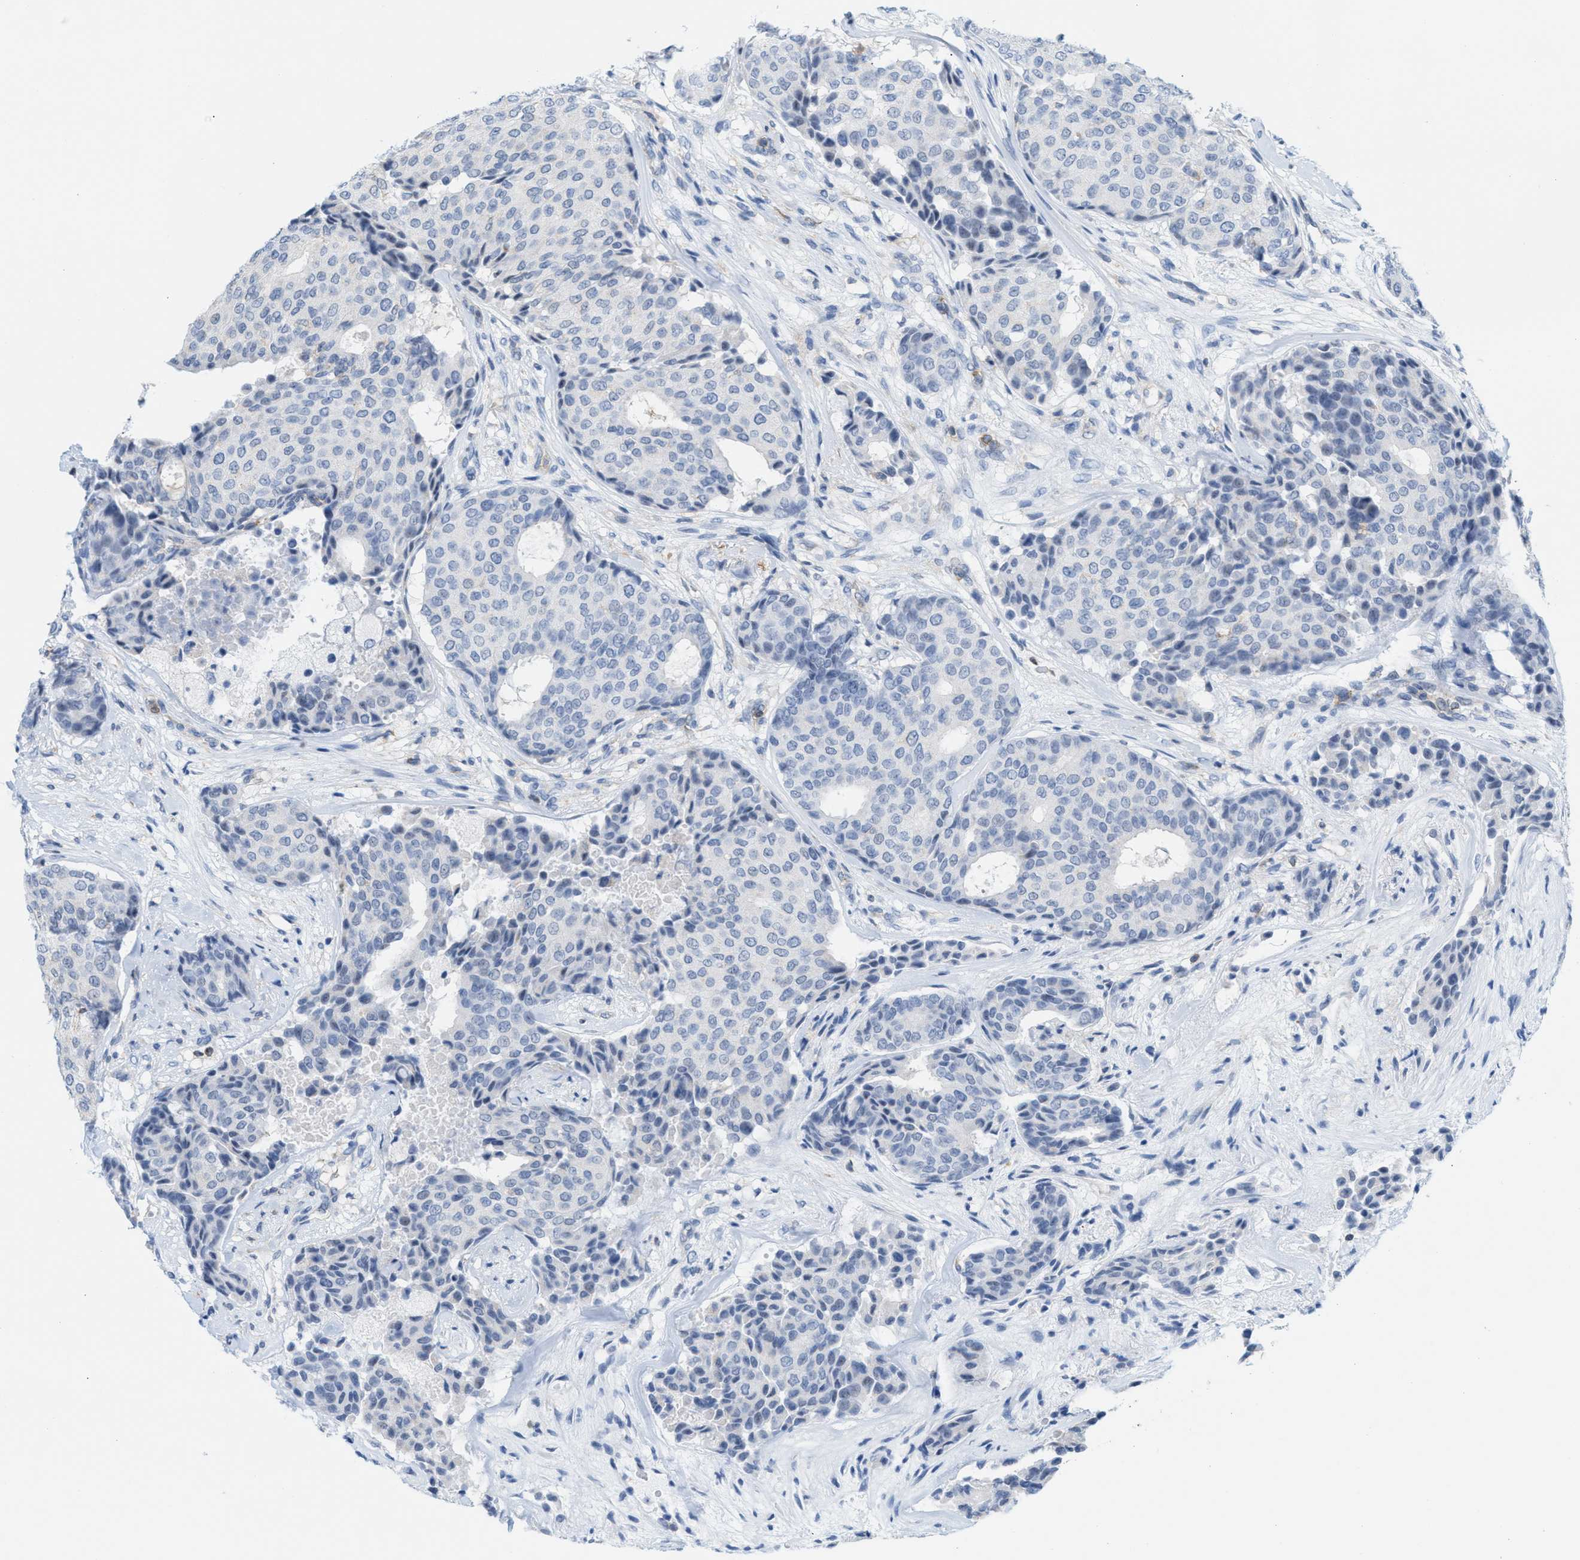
{"staining": {"intensity": "negative", "quantity": "none", "location": "none"}, "tissue": "breast cancer", "cell_type": "Tumor cells", "image_type": "cancer", "snomed": [{"axis": "morphology", "description": "Duct carcinoma"}, {"axis": "topography", "description": "Breast"}], "caption": "Tumor cells are negative for protein expression in human breast invasive ductal carcinoma. (Brightfield microscopy of DAB (3,3'-diaminobenzidine) immunohistochemistry at high magnification).", "gene": "IL16", "patient": {"sex": "female", "age": 75}}